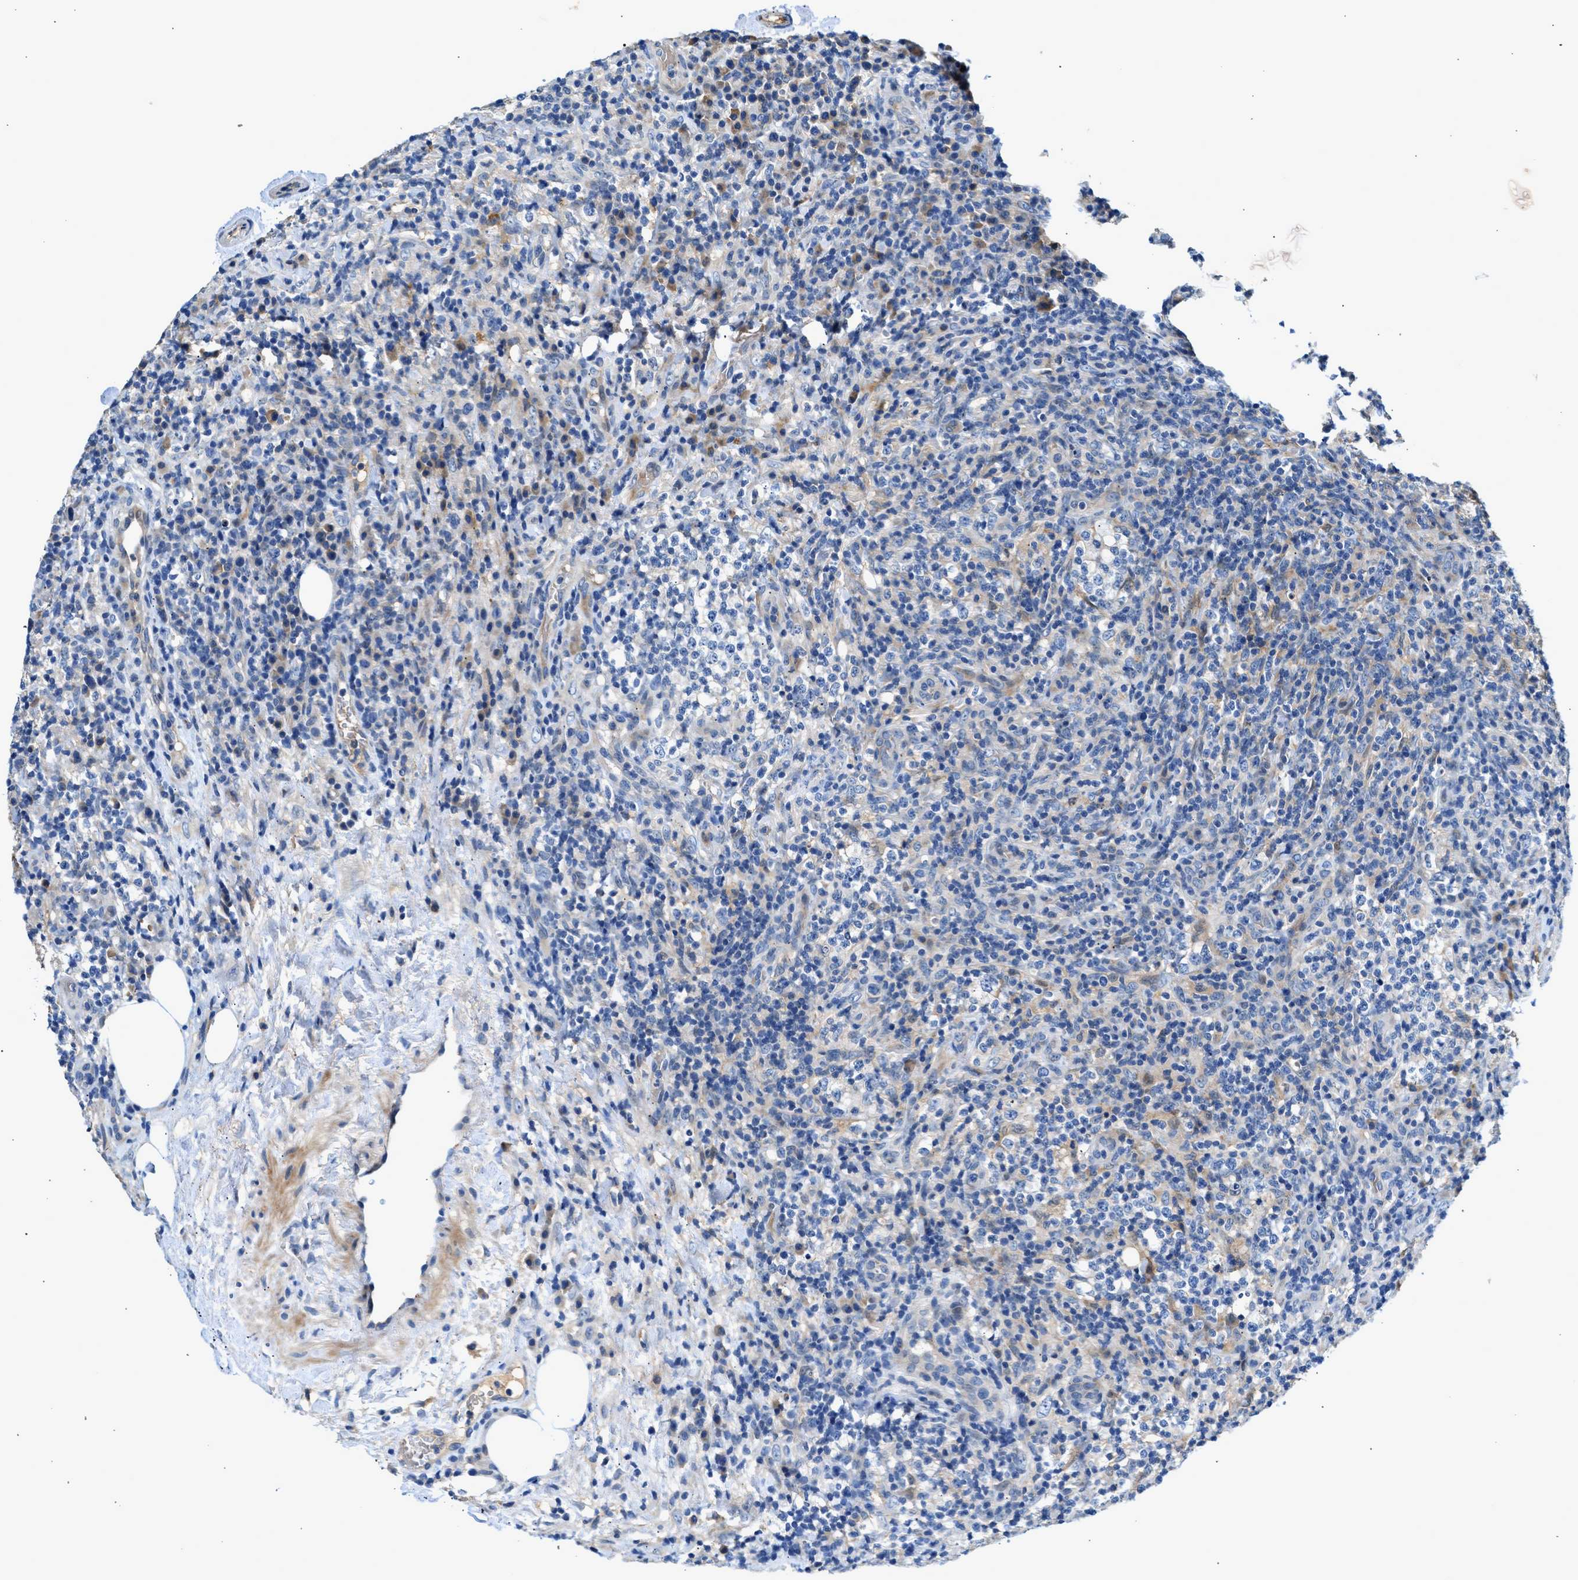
{"staining": {"intensity": "negative", "quantity": "none", "location": "none"}, "tissue": "lymphoma", "cell_type": "Tumor cells", "image_type": "cancer", "snomed": [{"axis": "morphology", "description": "Malignant lymphoma, non-Hodgkin's type, High grade"}, {"axis": "topography", "description": "Lymph node"}], "caption": "Lymphoma was stained to show a protein in brown. There is no significant expression in tumor cells.", "gene": "RWDD2B", "patient": {"sex": "female", "age": 76}}